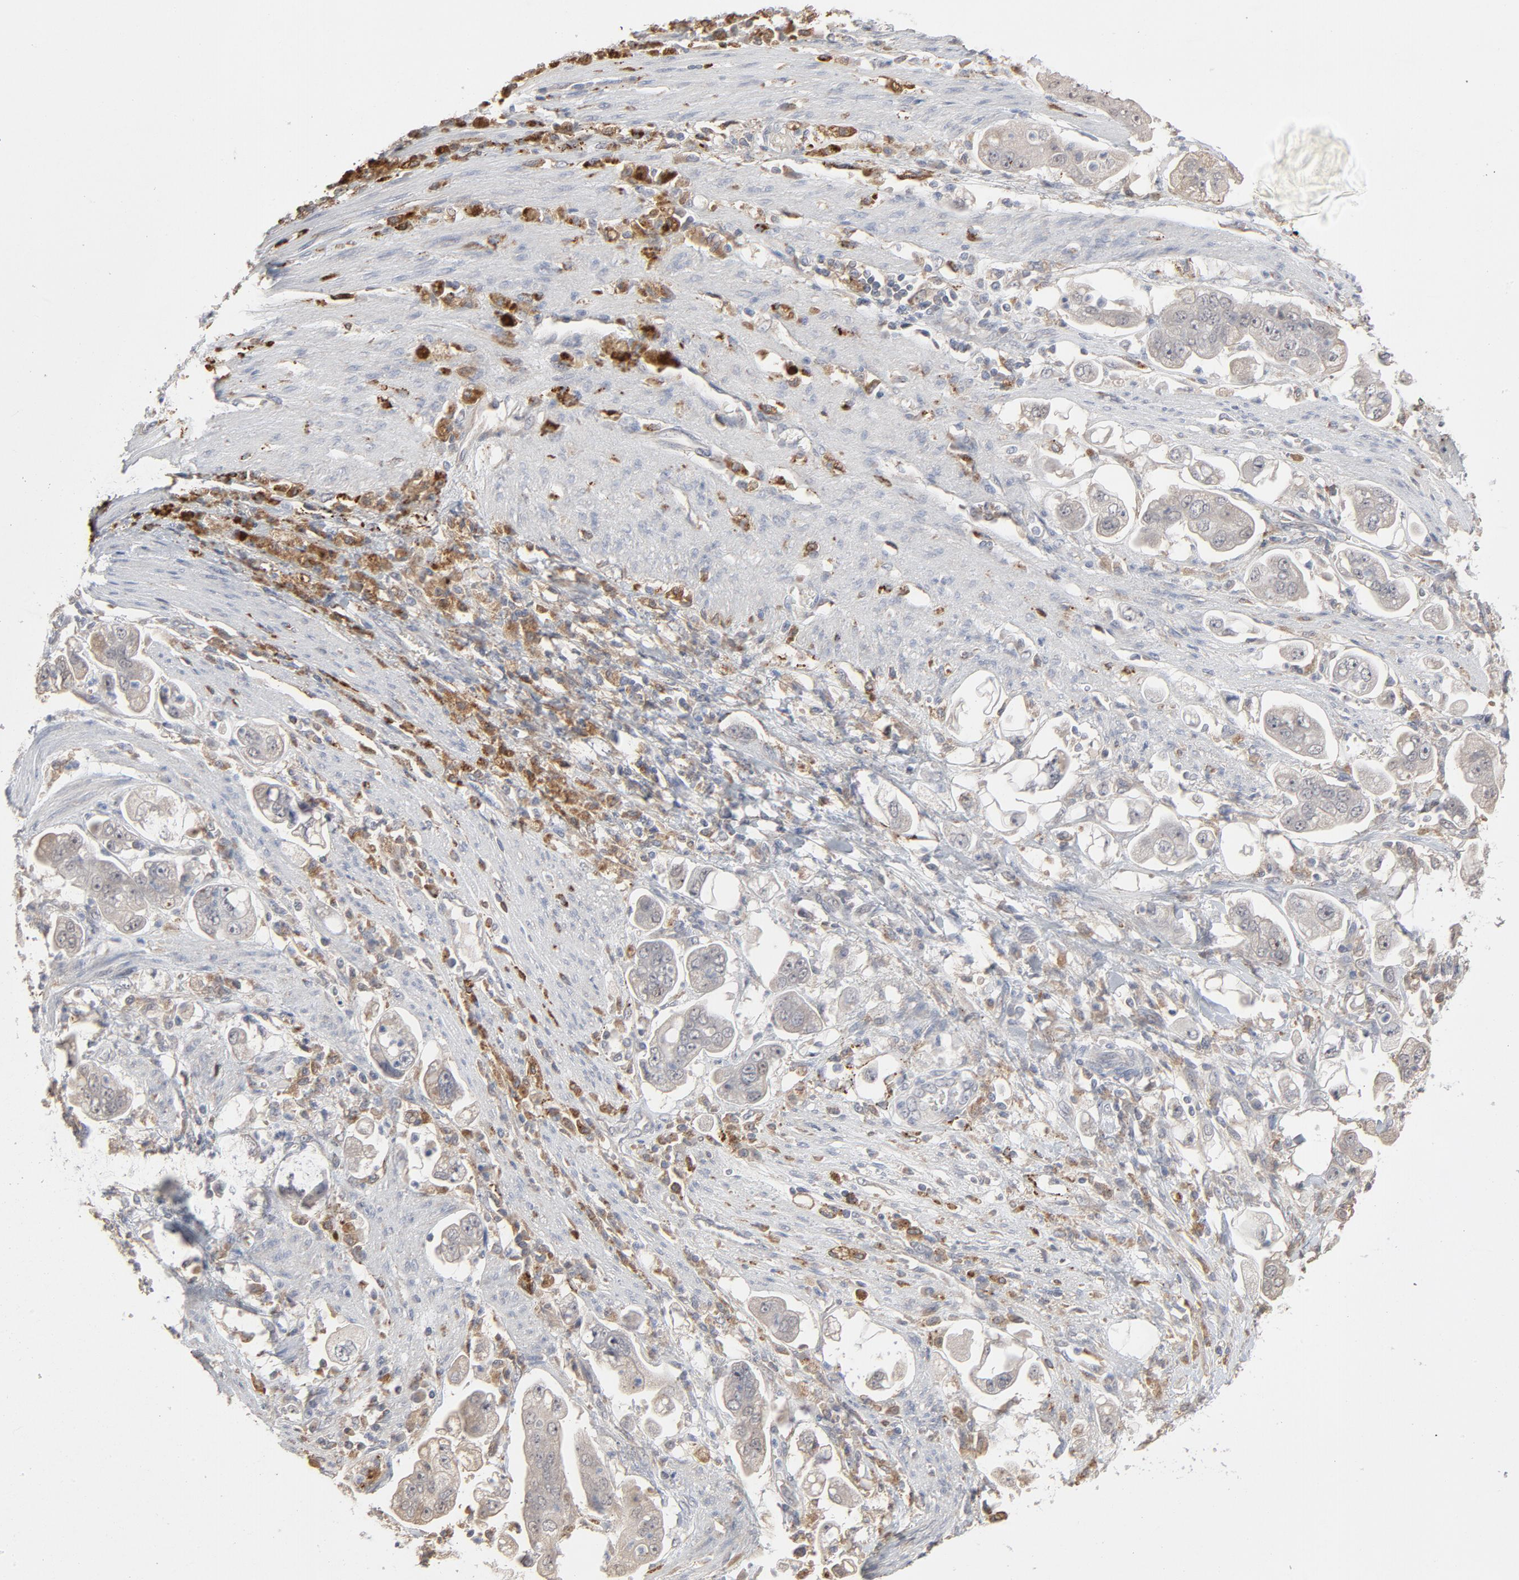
{"staining": {"intensity": "negative", "quantity": "none", "location": "none"}, "tissue": "stomach cancer", "cell_type": "Tumor cells", "image_type": "cancer", "snomed": [{"axis": "morphology", "description": "Adenocarcinoma, NOS"}, {"axis": "topography", "description": "Stomach"}], "caption": "There is no significant staining in tumor cells of stomach adenocarcinoma.", "gene": "POMT2", "patient": {"sex": "male", "age": 62}}